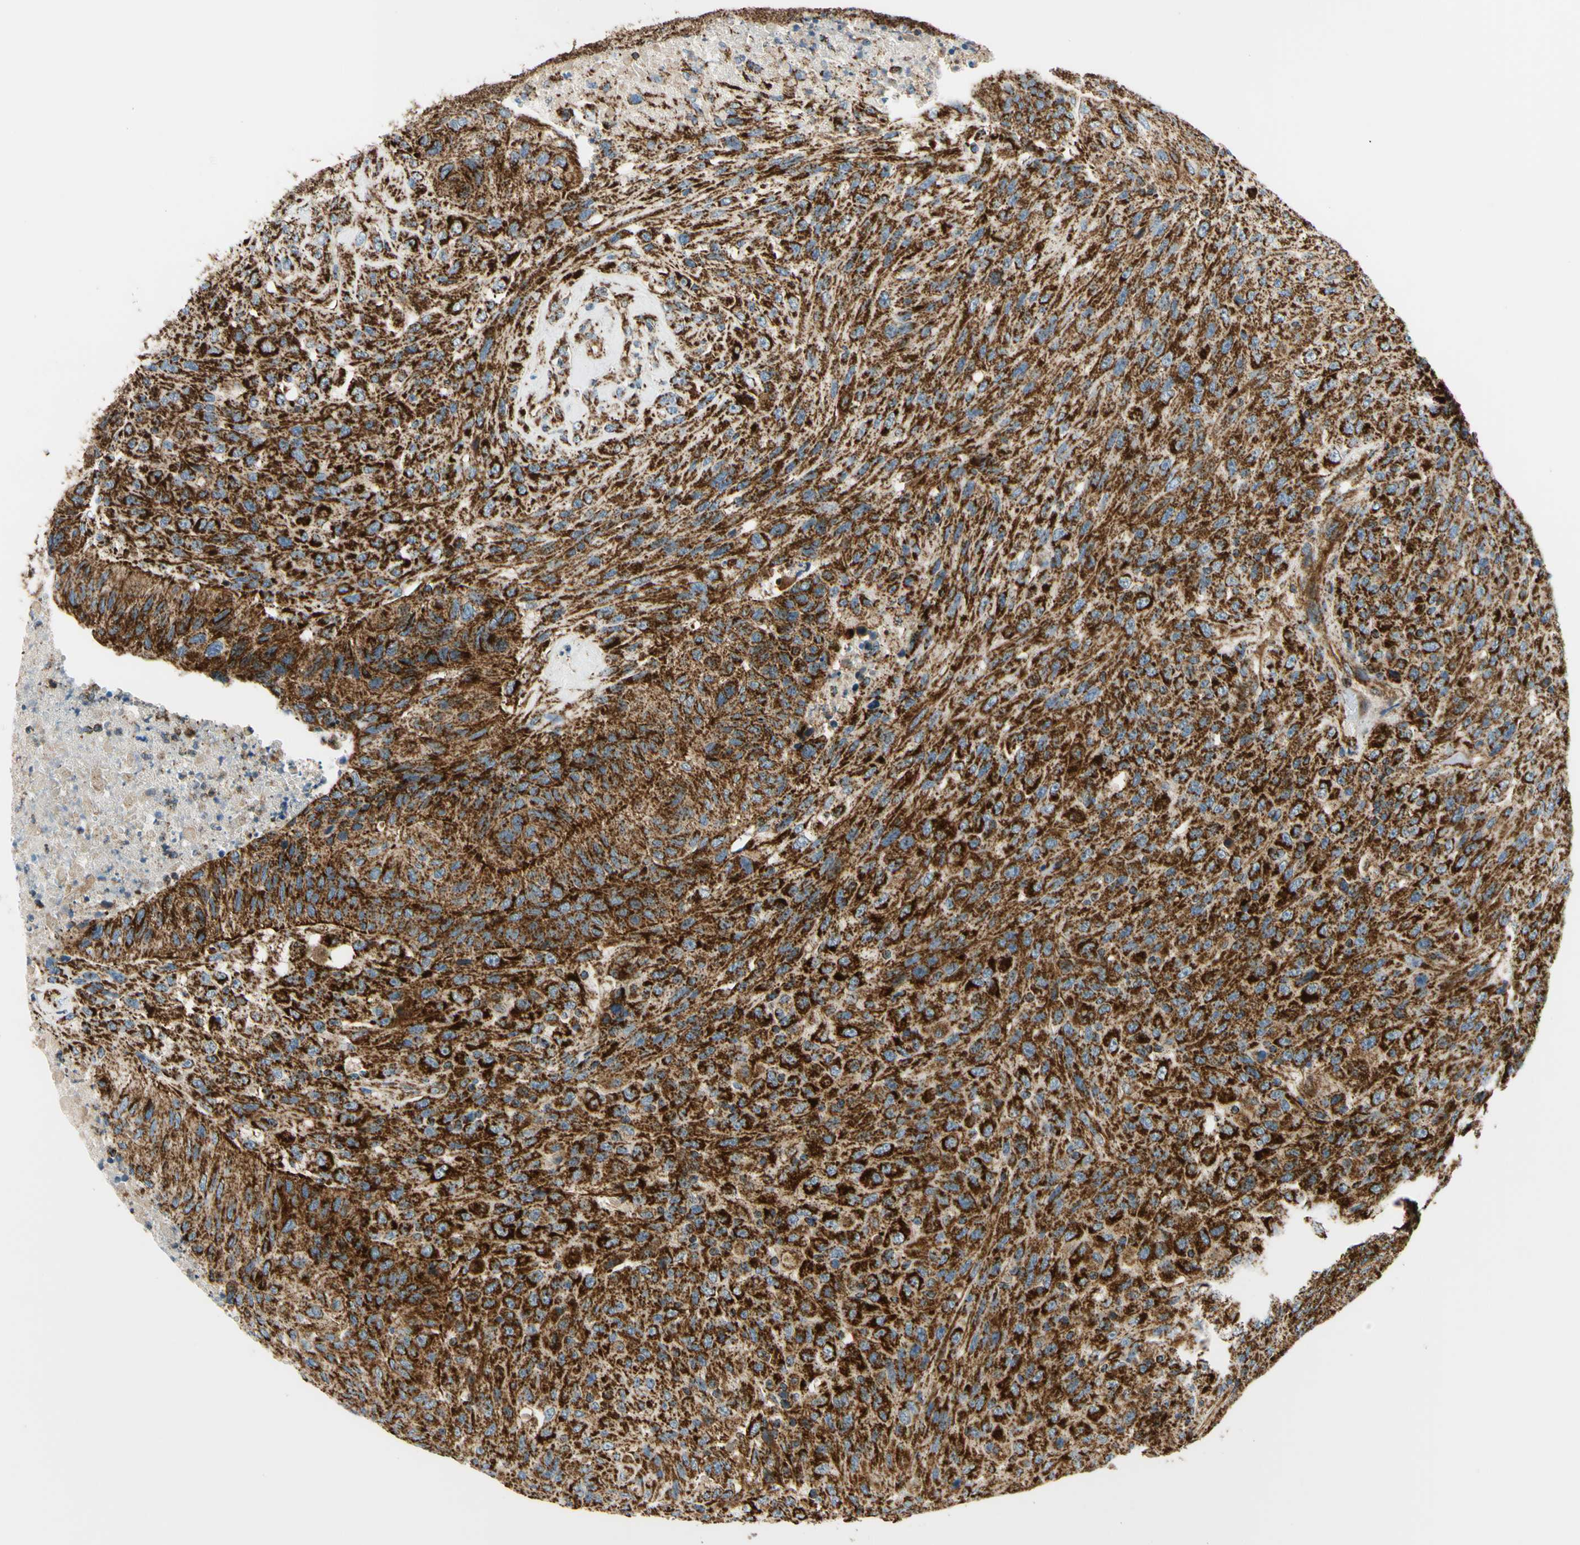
{"staining": {"intensity": "strong", "quantity": ">75%", "location": "cytoplasmic/membranous"}, "tissue": "urothelial cancer", "cell_type": "Tumor cells", "image_type": "cancer", "snomed": [{"axis": "morphology", "description": "Urothelial carcinoma, High grade"}, {"axis": "topography", "description": "Urinary bladder"}], "caption": "There is high levels of strong cytoplasmic/membranous expression in tumor cells of urothelial cancer, as demonstrated by immunohistochemical staining (brown color).", "gene": "MAVS", "patient": {"sex": "male", "age": 66}}